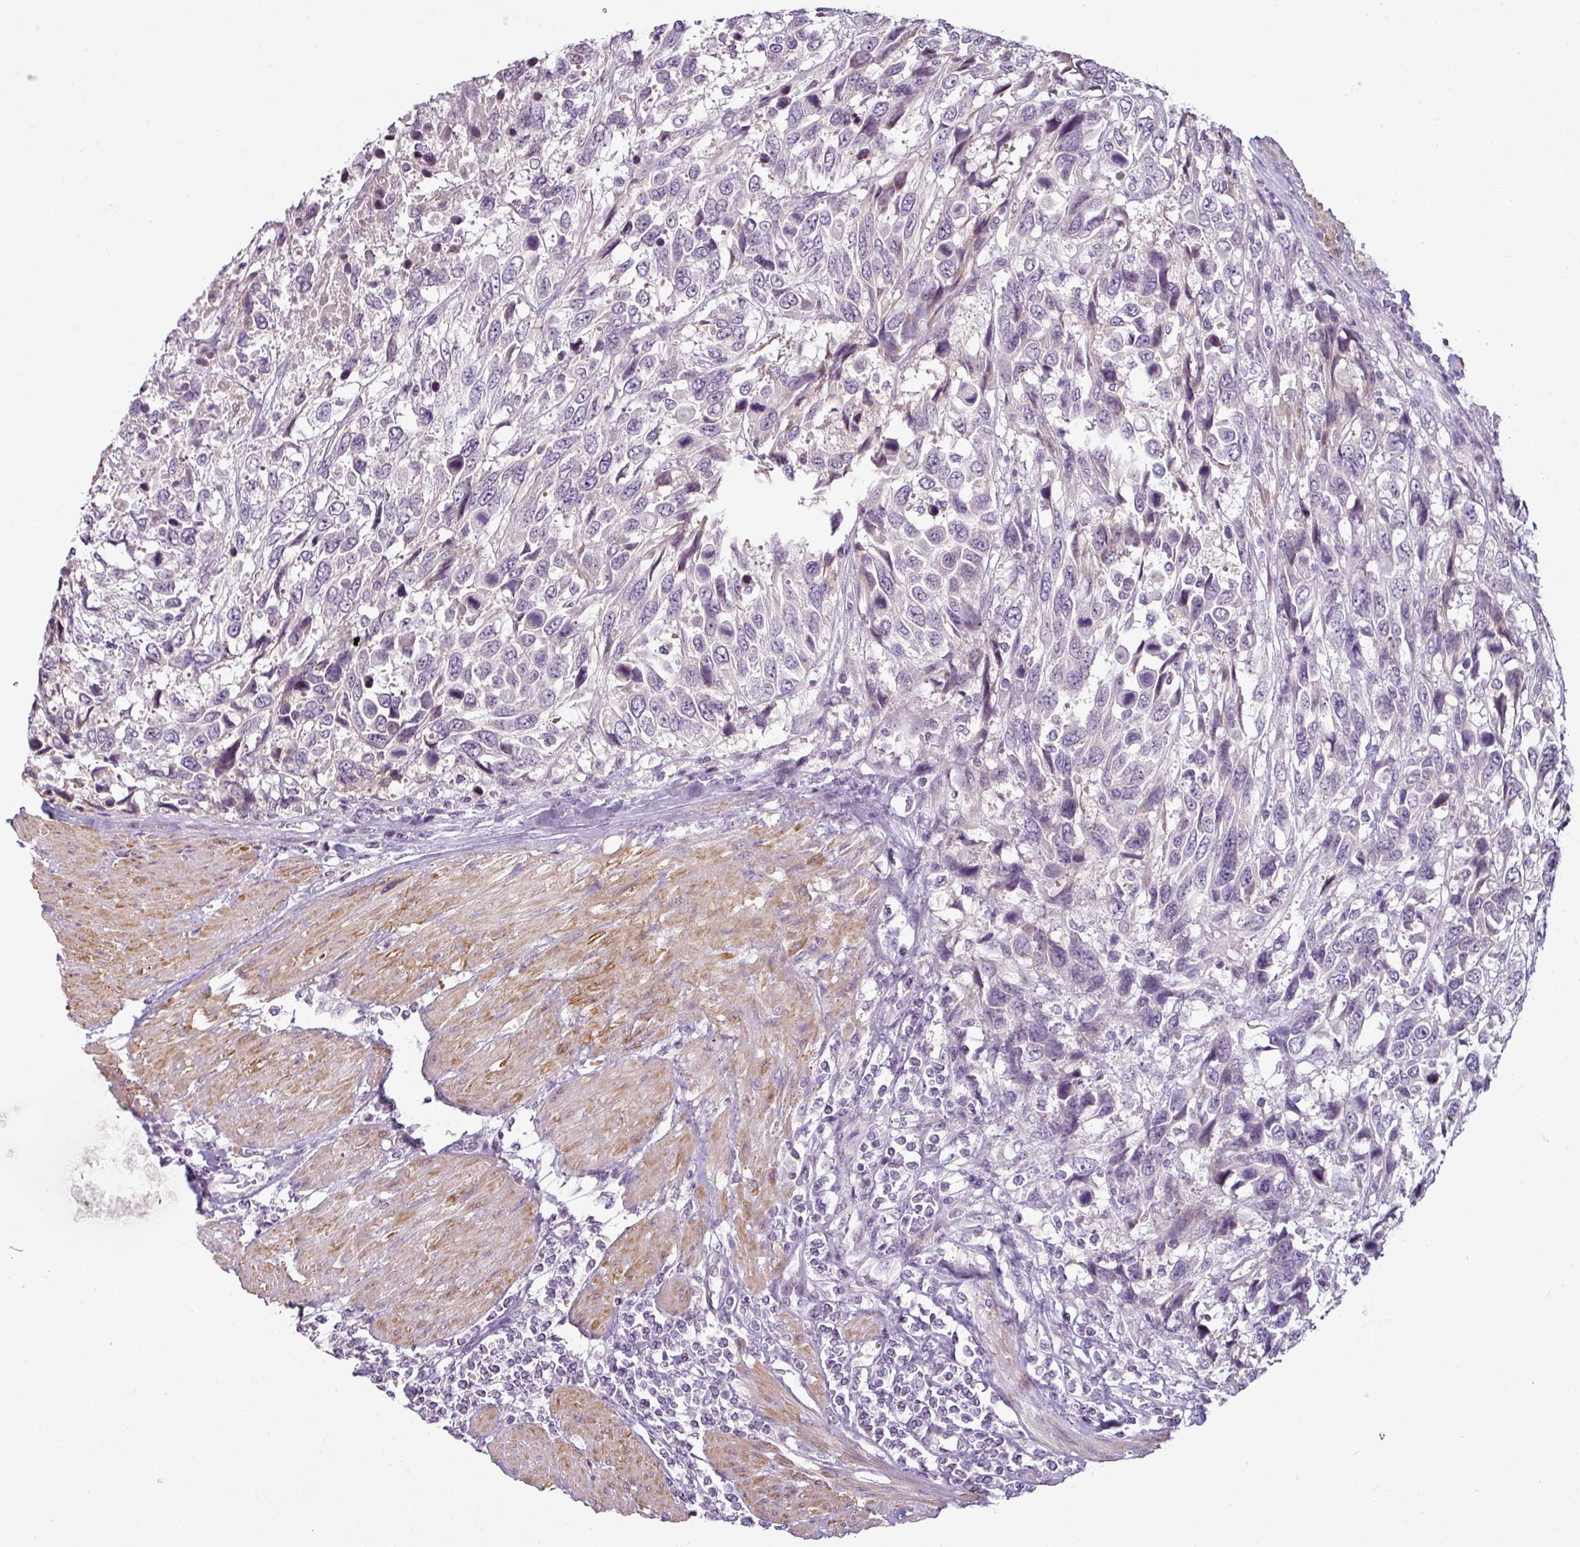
{"staining": {"intensity": "negative", "quantity": "none", "location": "none"}, "tissue": "urothelial cancer", "cell_type": "Tumor cells", "image_type": "cancer", "snomed": [{"axis": "morphology", "description": "Urothelial carcinoma, High grade"}, {"axis": "topography", "description": "Urinary bladder"}], "caption": "The image exhibits no significant positivity in tumor cells of urothelial cancer.", "gene": "OR52D1", "patient": {"sex": "female", "age": 70}}